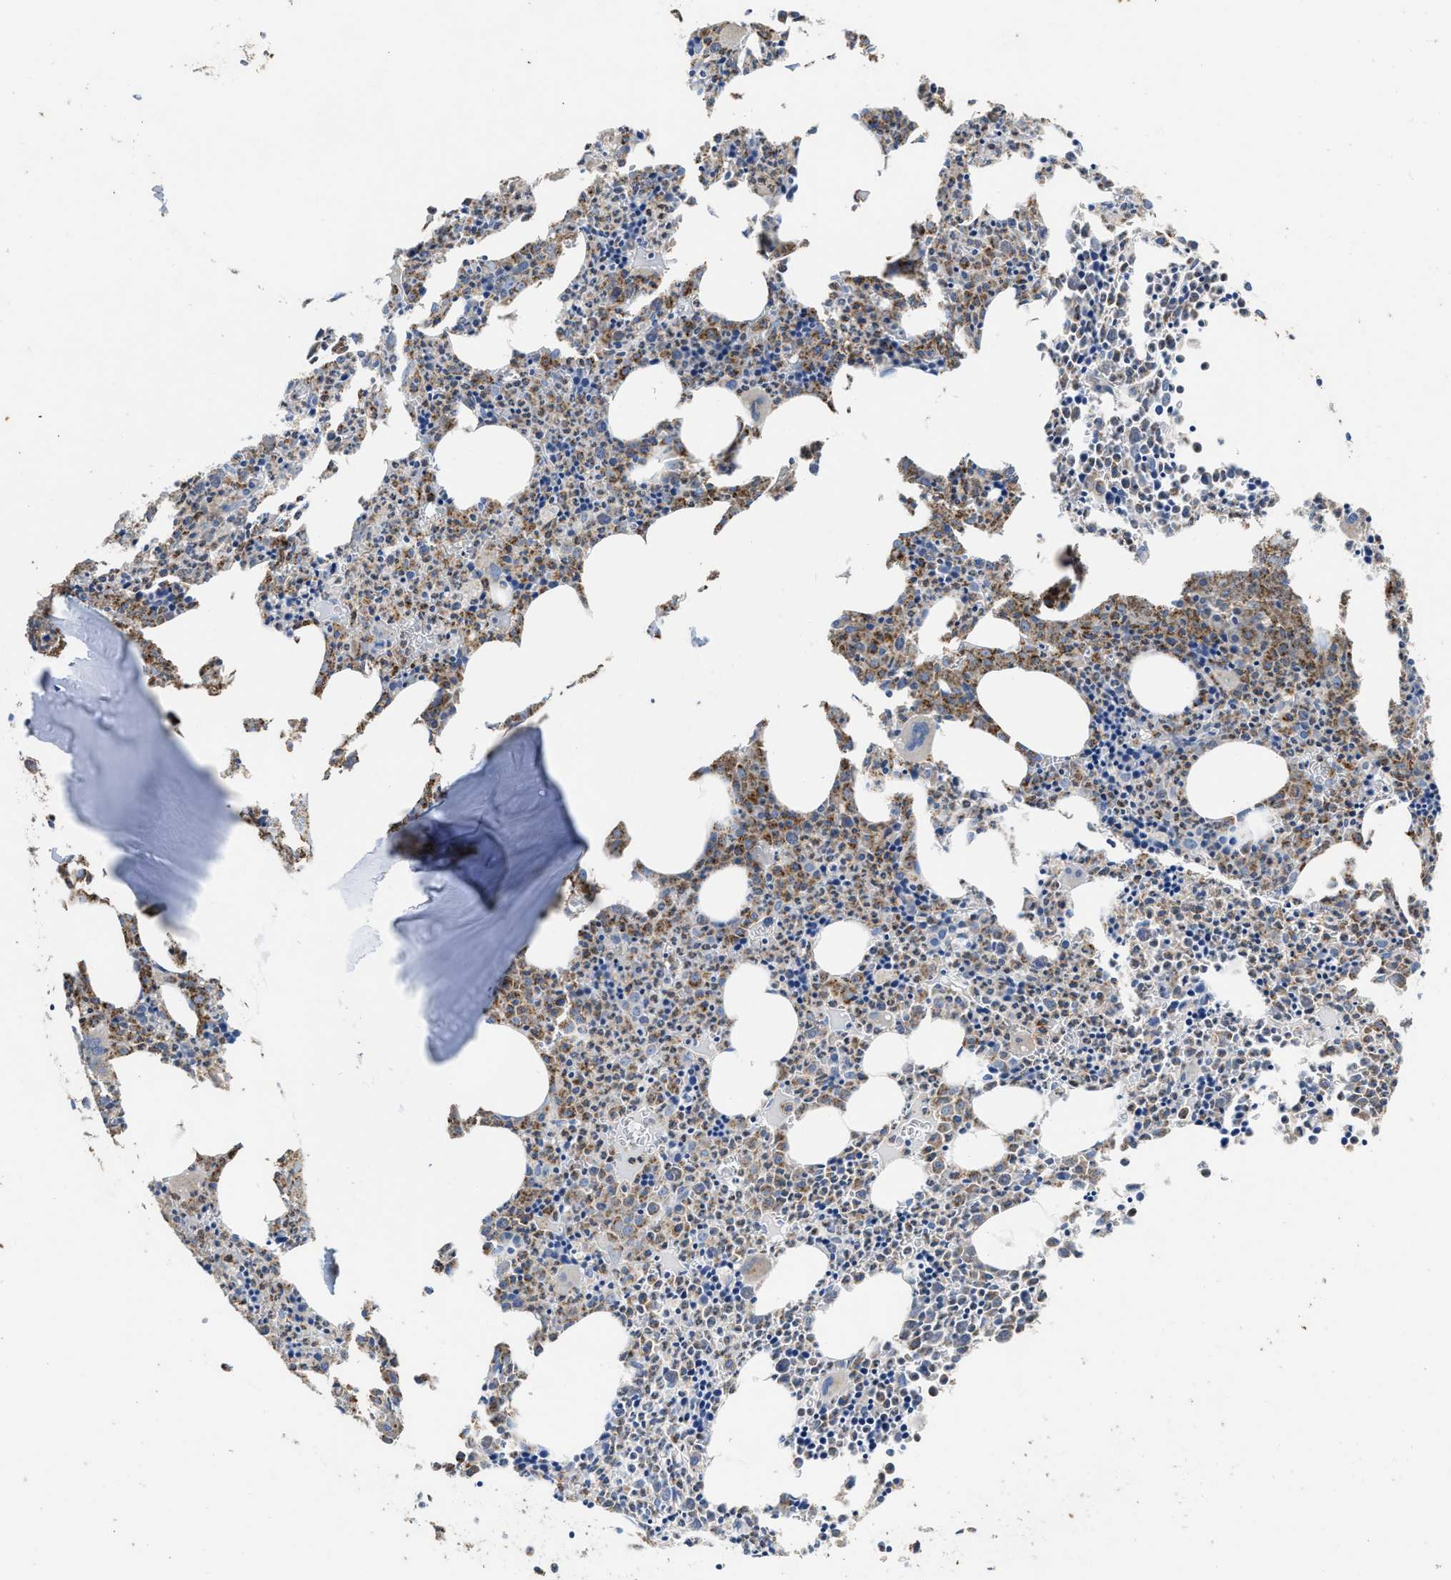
{"staining": {"intensity": "moderate", "quantity": ">75%", "location": "cytoplasmic/membranous"}, "tissue": "bone marrow", "cell_type": "Hematopoietic cells", "image_type": "normal", "snomed": [{"axis": "morphology", "description": "Normal tissue, NOS"}, {"axis": "morphology", "description": "Inflammation, NOS"}, {"axis": "topography", "description": "Bone marrow"}], "caption": "IHC of benign bone marrow displays medium levels of moderate cytoplasmic/membranous expression in about >75% of hematopoietic cells. Nuclei are stained in blue.", "gene": "AK2", "patient": {"sex": "male", "age": 31}}